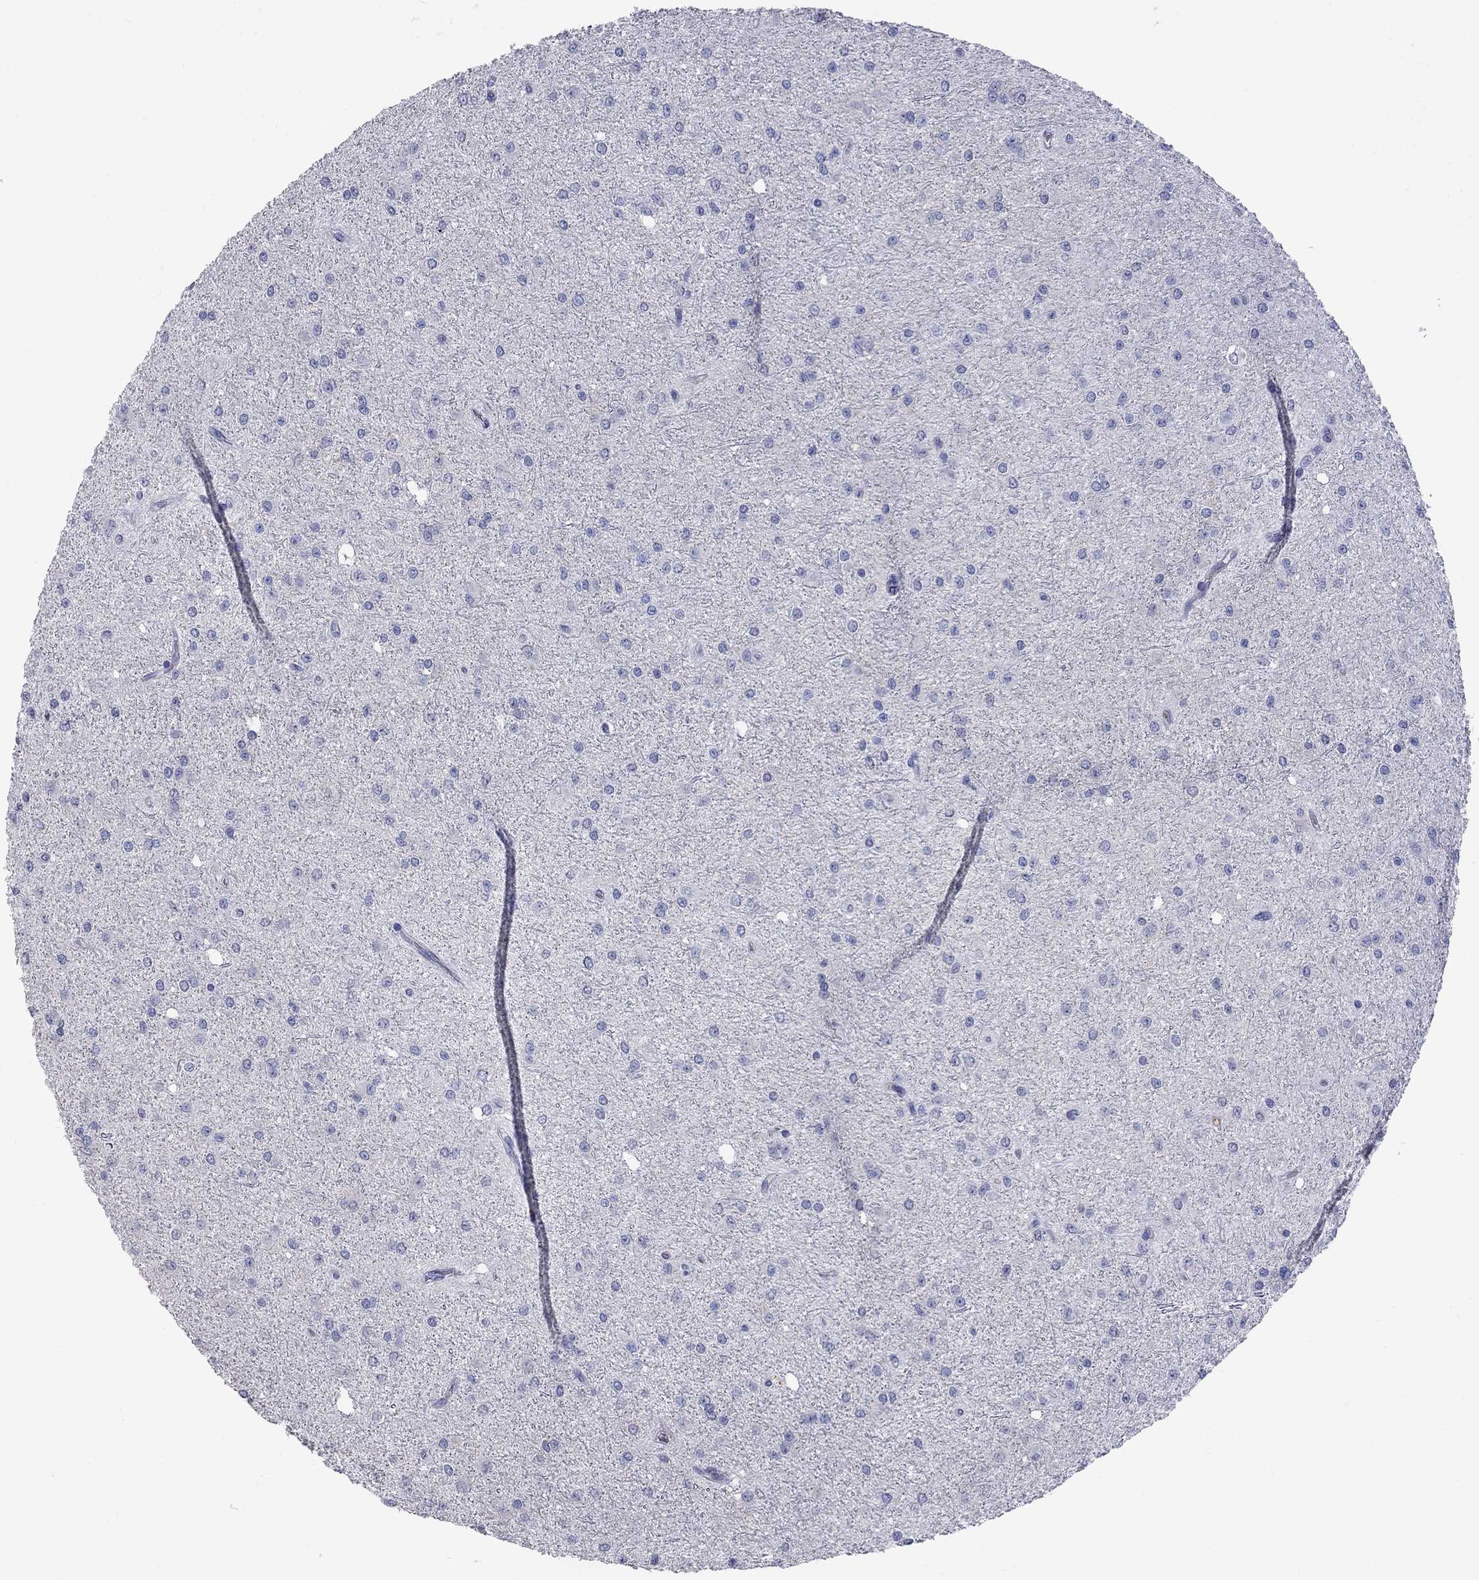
{"staining": {"intensity": "negative", "quantity": "none", "location": "none"}, "tissue": "glioma", "cell_type": "Tumor cells", "image_type": "cancer", "snomed": [{"axis": "morphology", "description": "Glioma, malignant, Low grade"}, {"axis": "topography", "description": "Brain"}], "caption": "High power microscopy image of an immunohistochemistry (IHC) histopathology image of glioma, revealing no significant positivity in tumor cells.", "gene": "KCND2", "patient": {"sex": "male", "age": 27}}